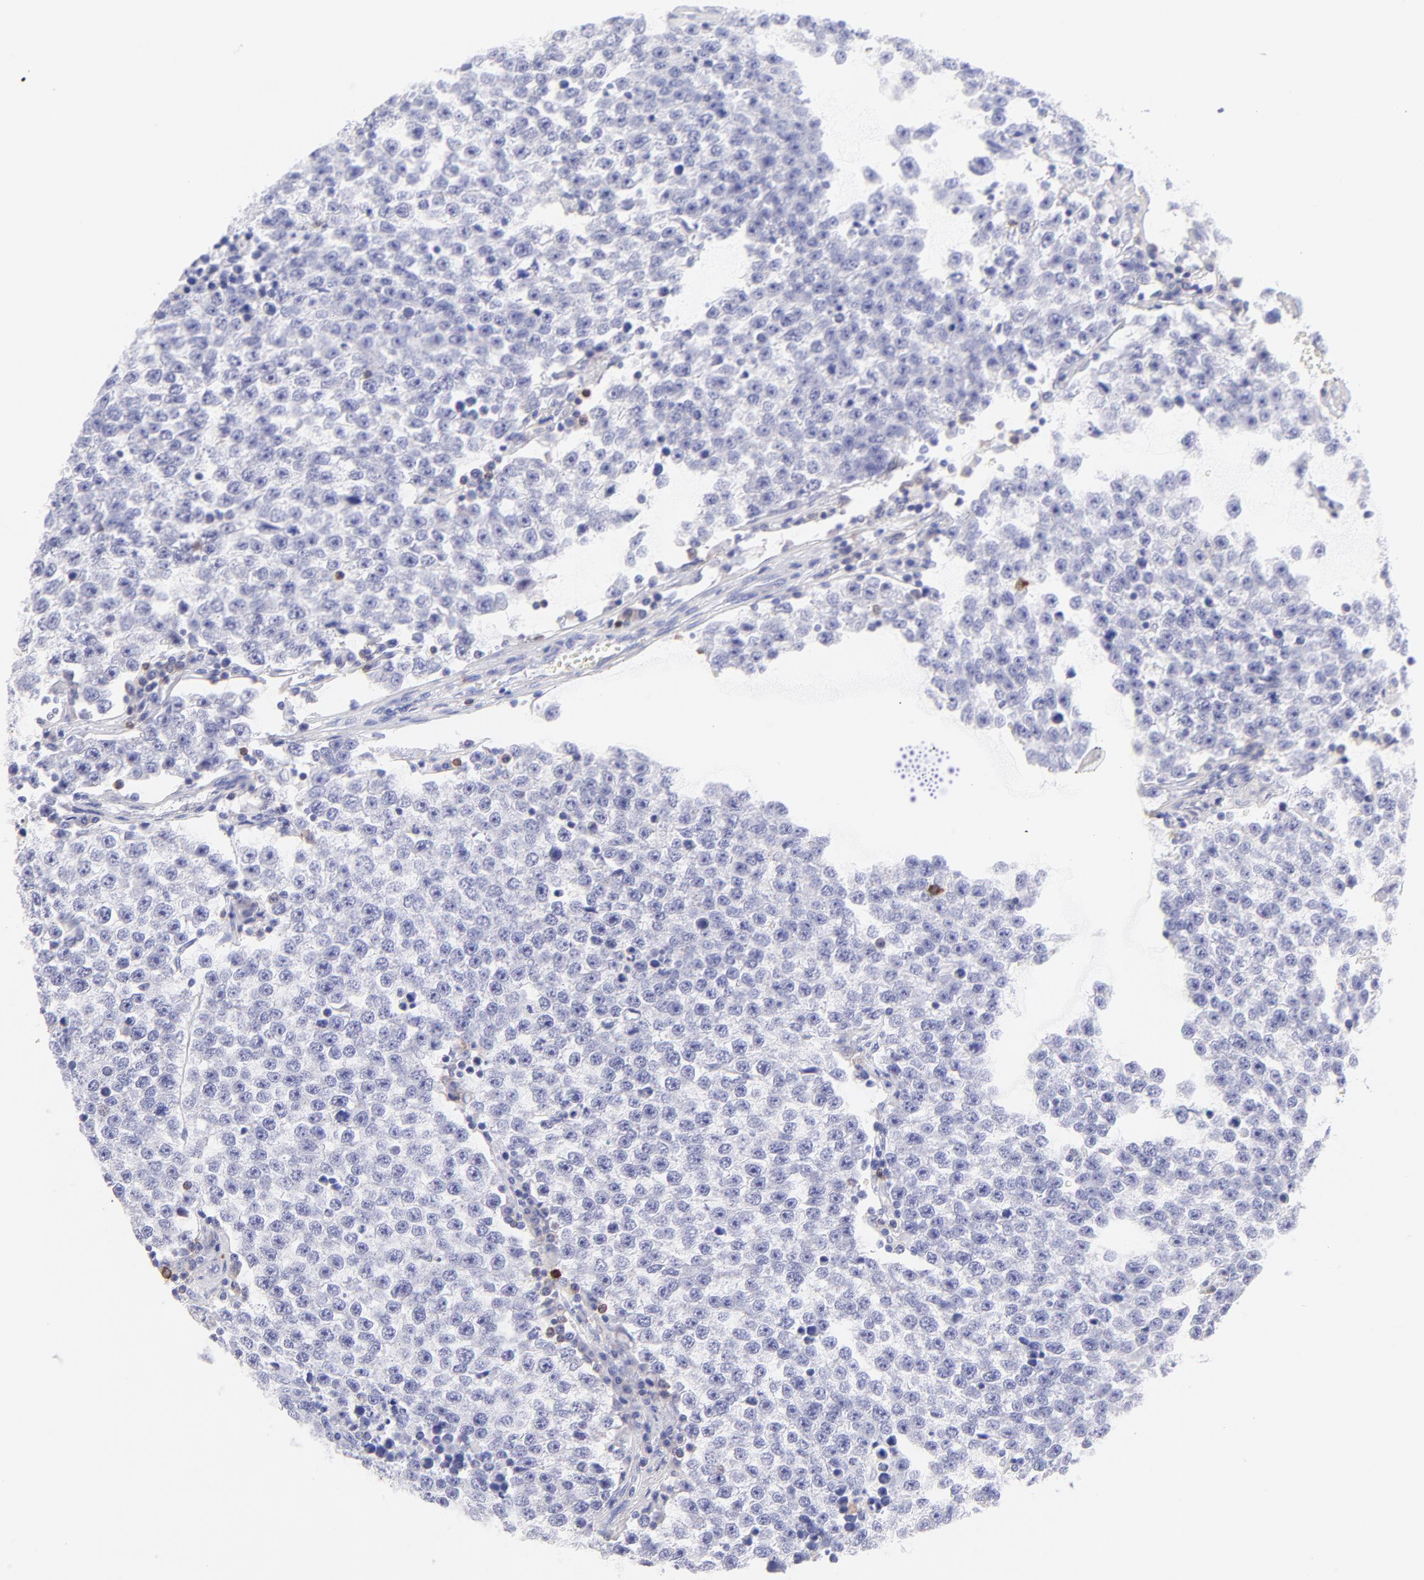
{"staining": {"intensity": "negative", "quantity": "none", "location": "none"}, "tissue": "testis cancer", "cell_type": "Tumor cells", "image_type": "cancer", "snomed": [{"axis": "morphology", "description": "Seminoma, NOS"}, {"axis": "topography", "description": "Testis"}], "caption": "Immunohistochemistry photomicrograph of neoplastic tissue: seminoma (testis) stained with DAB (3,3'-diaminobenzidine) shows no significant protein expression in tumor cells.", "gene": "IRAG2", "patient": {"sex": "male", "age": 36}}